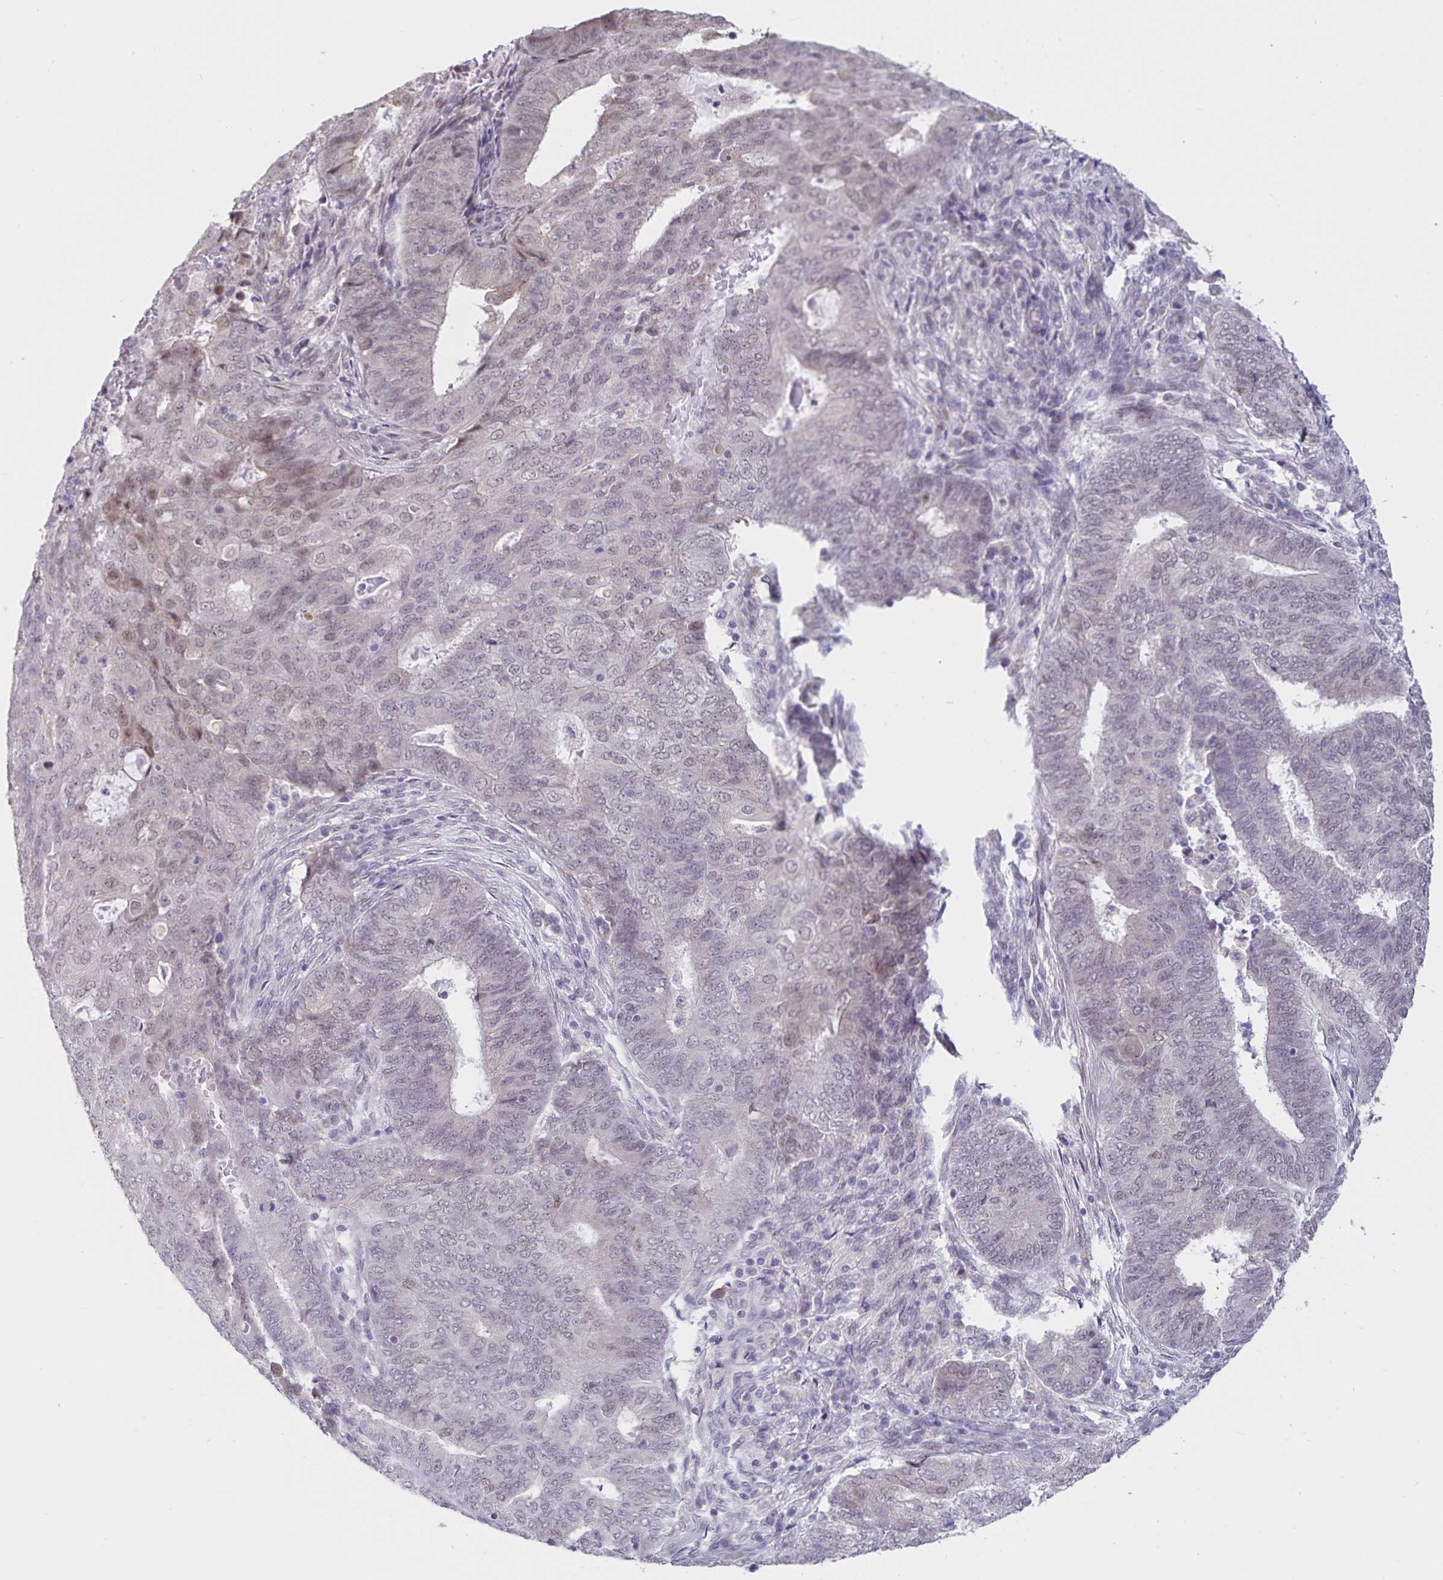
{"staining": {"intensity": "moderate", "quantity": "<25%", "location": "nuclear"}, "tissue": "endometrial cancer", "cell_type": "Tumor cells", "image_type": "cancer", "snomed": [{"axis": "morphology", "description": "Adenocarcinoma, NOS"}, {"axis": "topography", "description": "Endometrium"}], "caption": "Protein staining shows moderate nuclear positivity in about <25% of tumor cells in adenocarcinoma (endometrial).", "gene": "ATP2A2", "patient": {"sex": "female", "age": 62}}